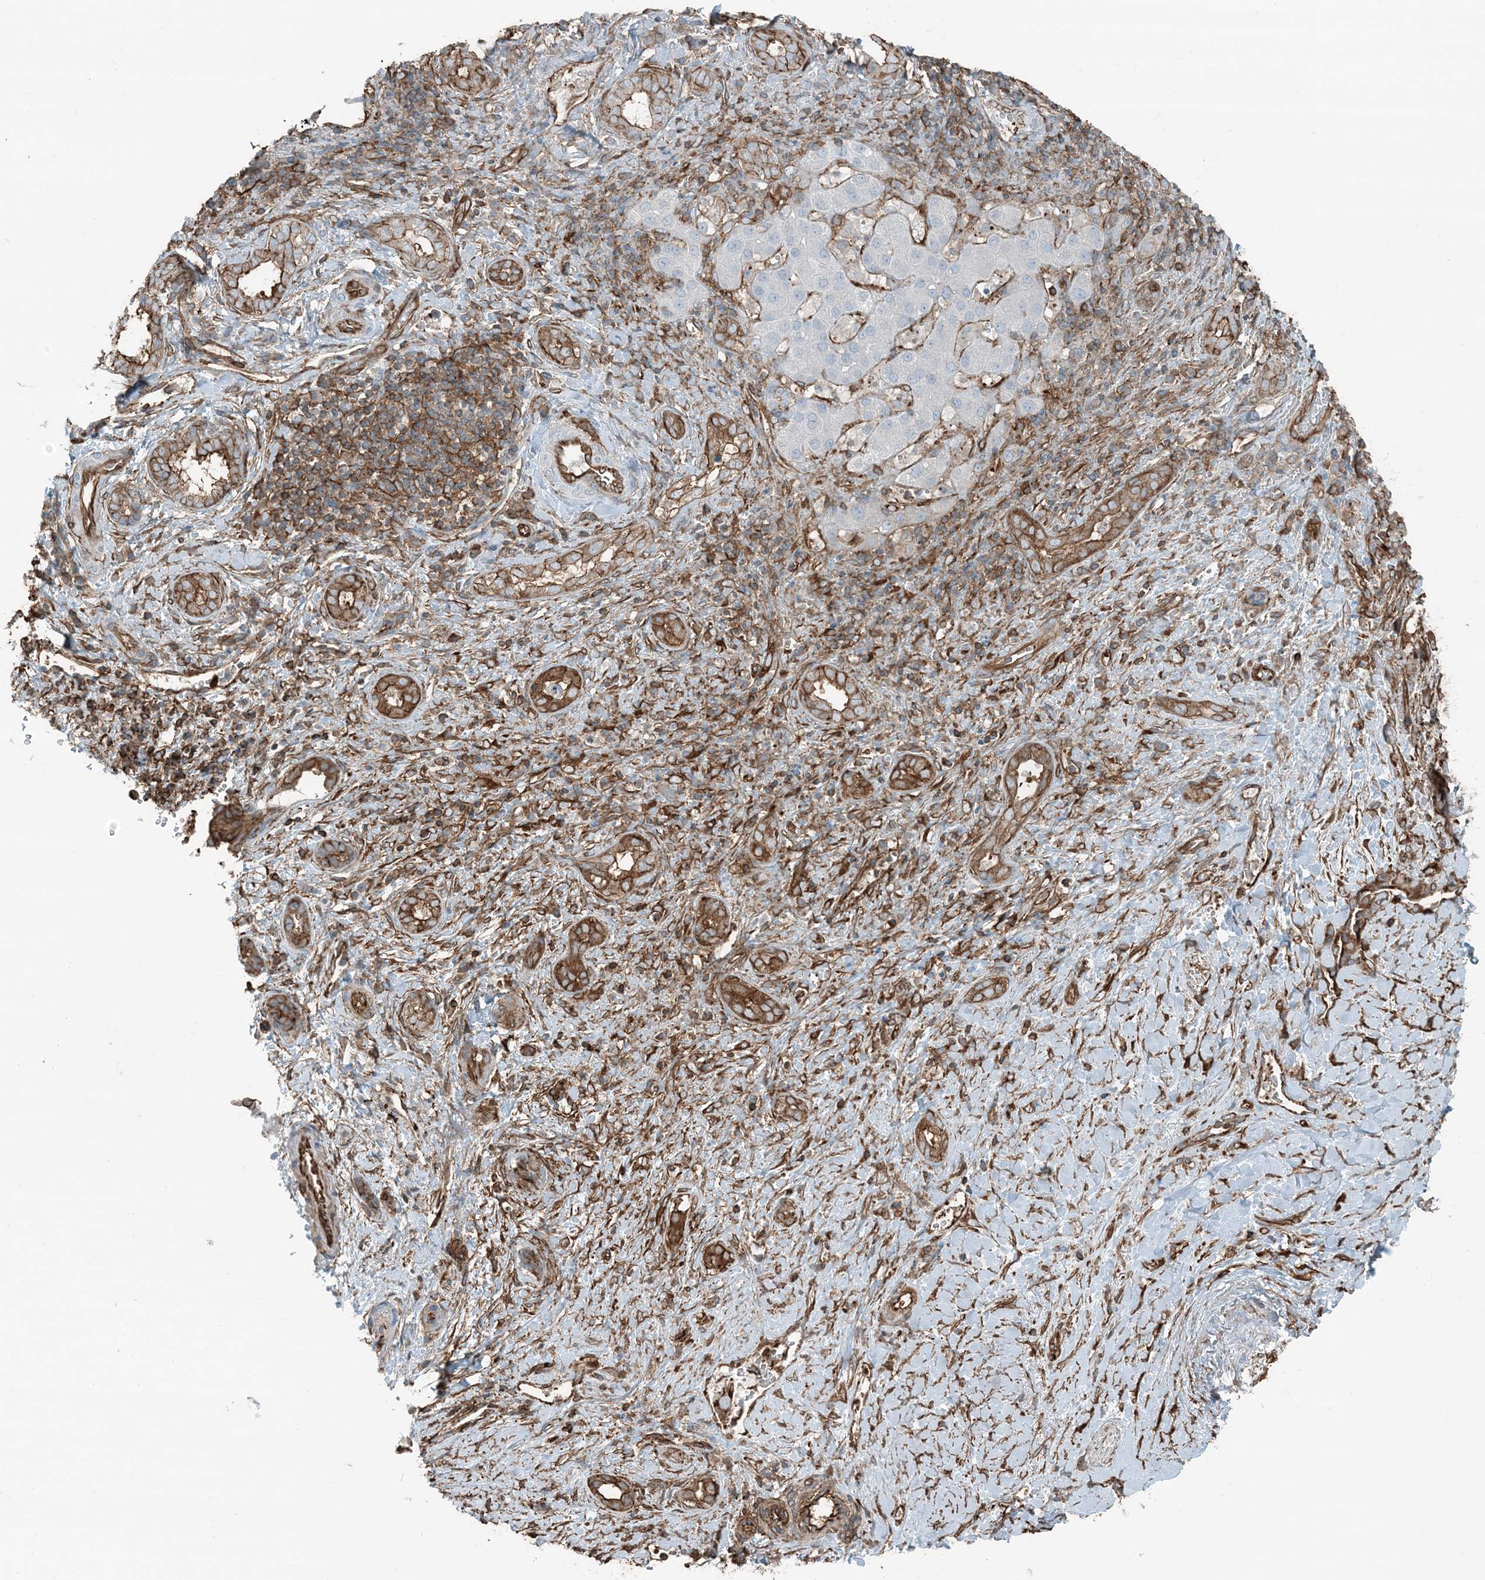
{"staining": {"intensity": "strong", "quantity": ">75%", "location": "cytoplasmic/membranous"}, "tissue": "liver cancer", "cell_type": "Tumor cells", "image_type": "cancer", "snomed": [{"axis": "morphology", "description": "Cholangiocarcinoma"}, {"axis": "topography", "description": "Liver"}], "caption": "Strong cytoplasmic/membranous staining for a protein is present in about >75% of tumor cells of liver cancer using IHC.", "gene": "APOBEC3C", "patient": {"sex": "female", "age": 75}}